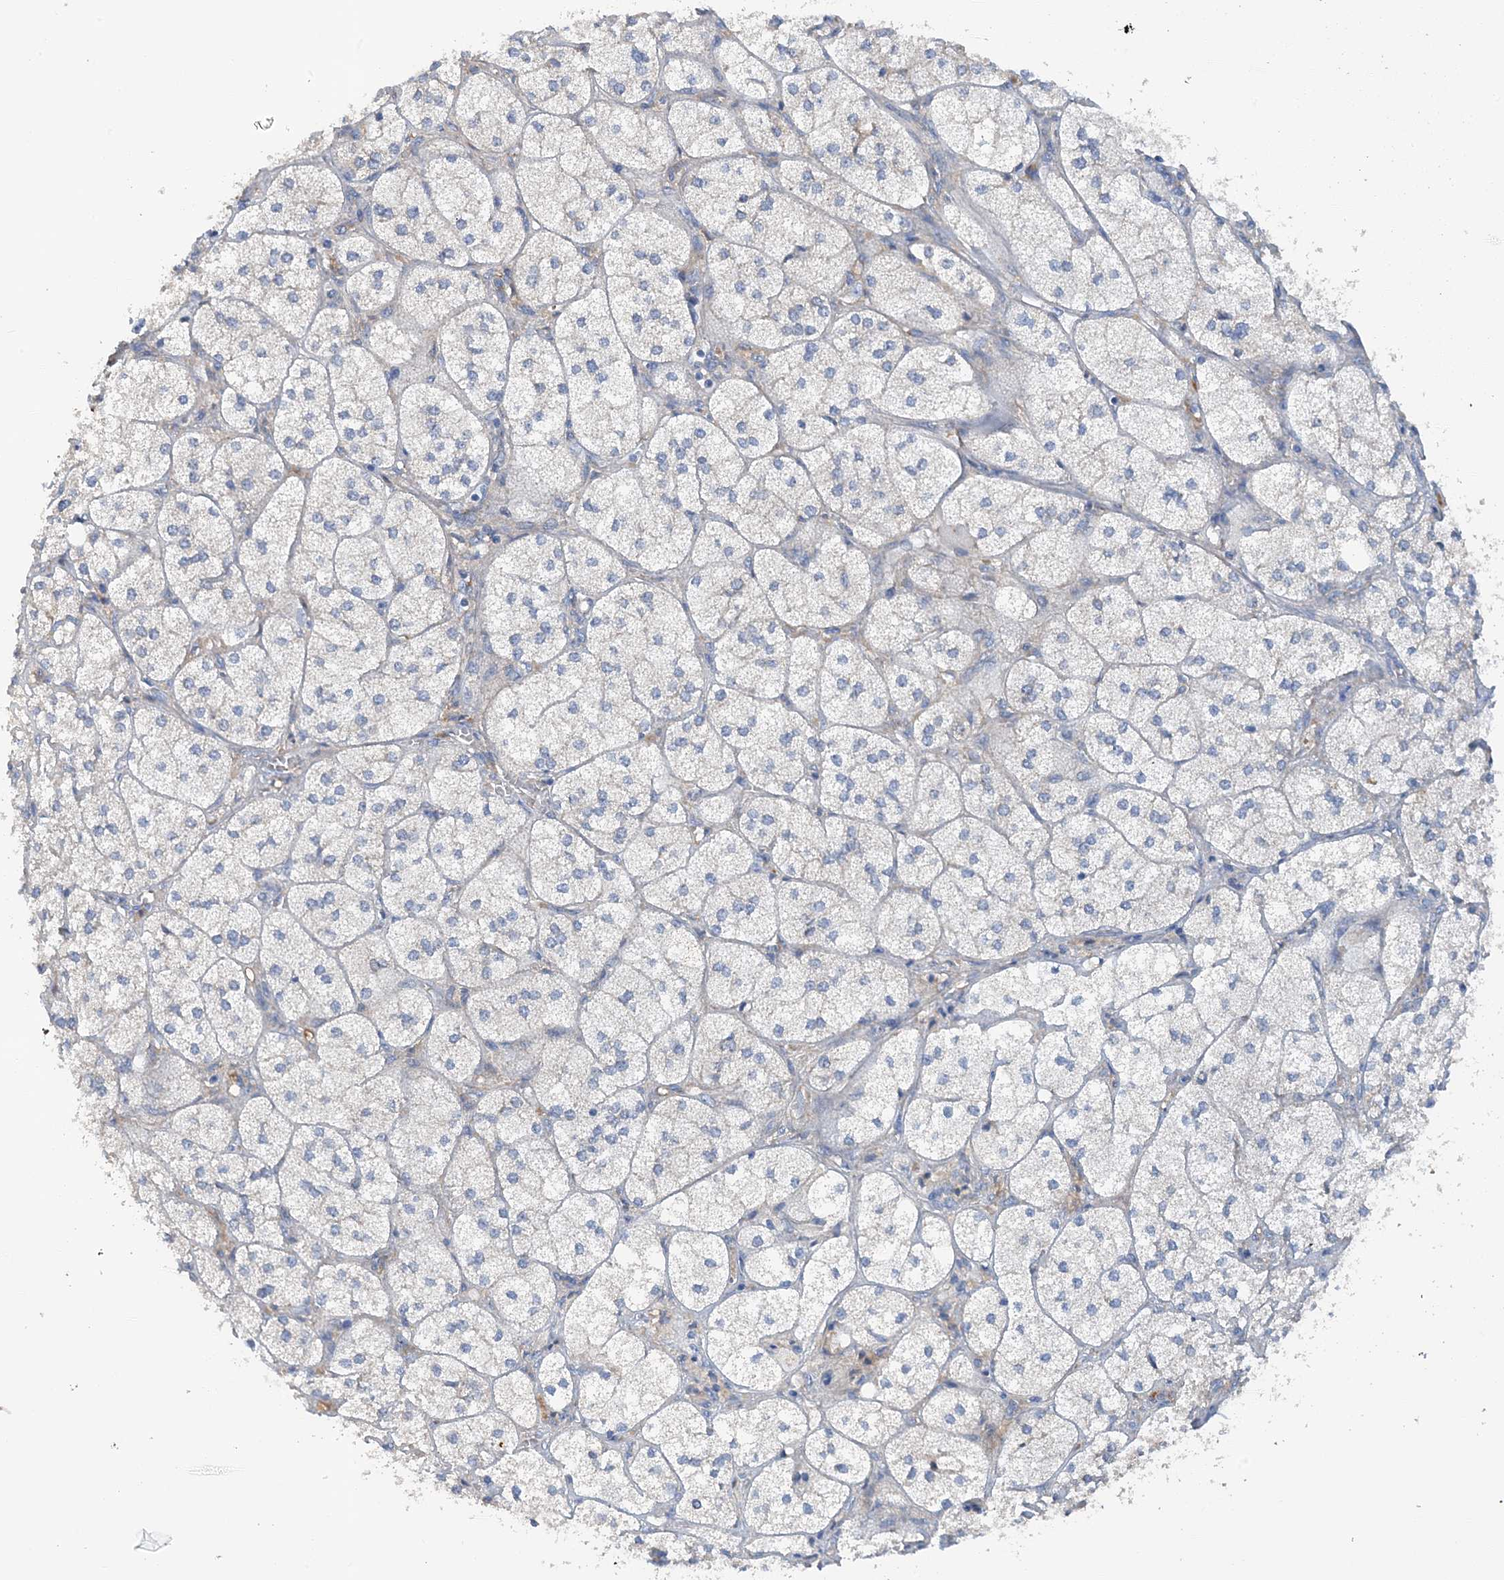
{"staining": {"intensity": "moderate", "quantity": "<25%", "location": "cytoplasmic/membranous"}, "tissue": "adrenal gland", "cell_type": "Glandular cells", "image_type": "normal", "snomed": [{"axis": "morphology", "description": "Normal tissue, NOS"}, {"axis": "topography", "description": "Adrenal gland"}], "caption": "Human adrenal gland stained for a protein (brown) demonstrates moderate cytoplasmic/membranous positive expression in approximately <25% of glandular cells.", "gene": "SLC5A11", "patient": {"sex": "female", "age": 61}}